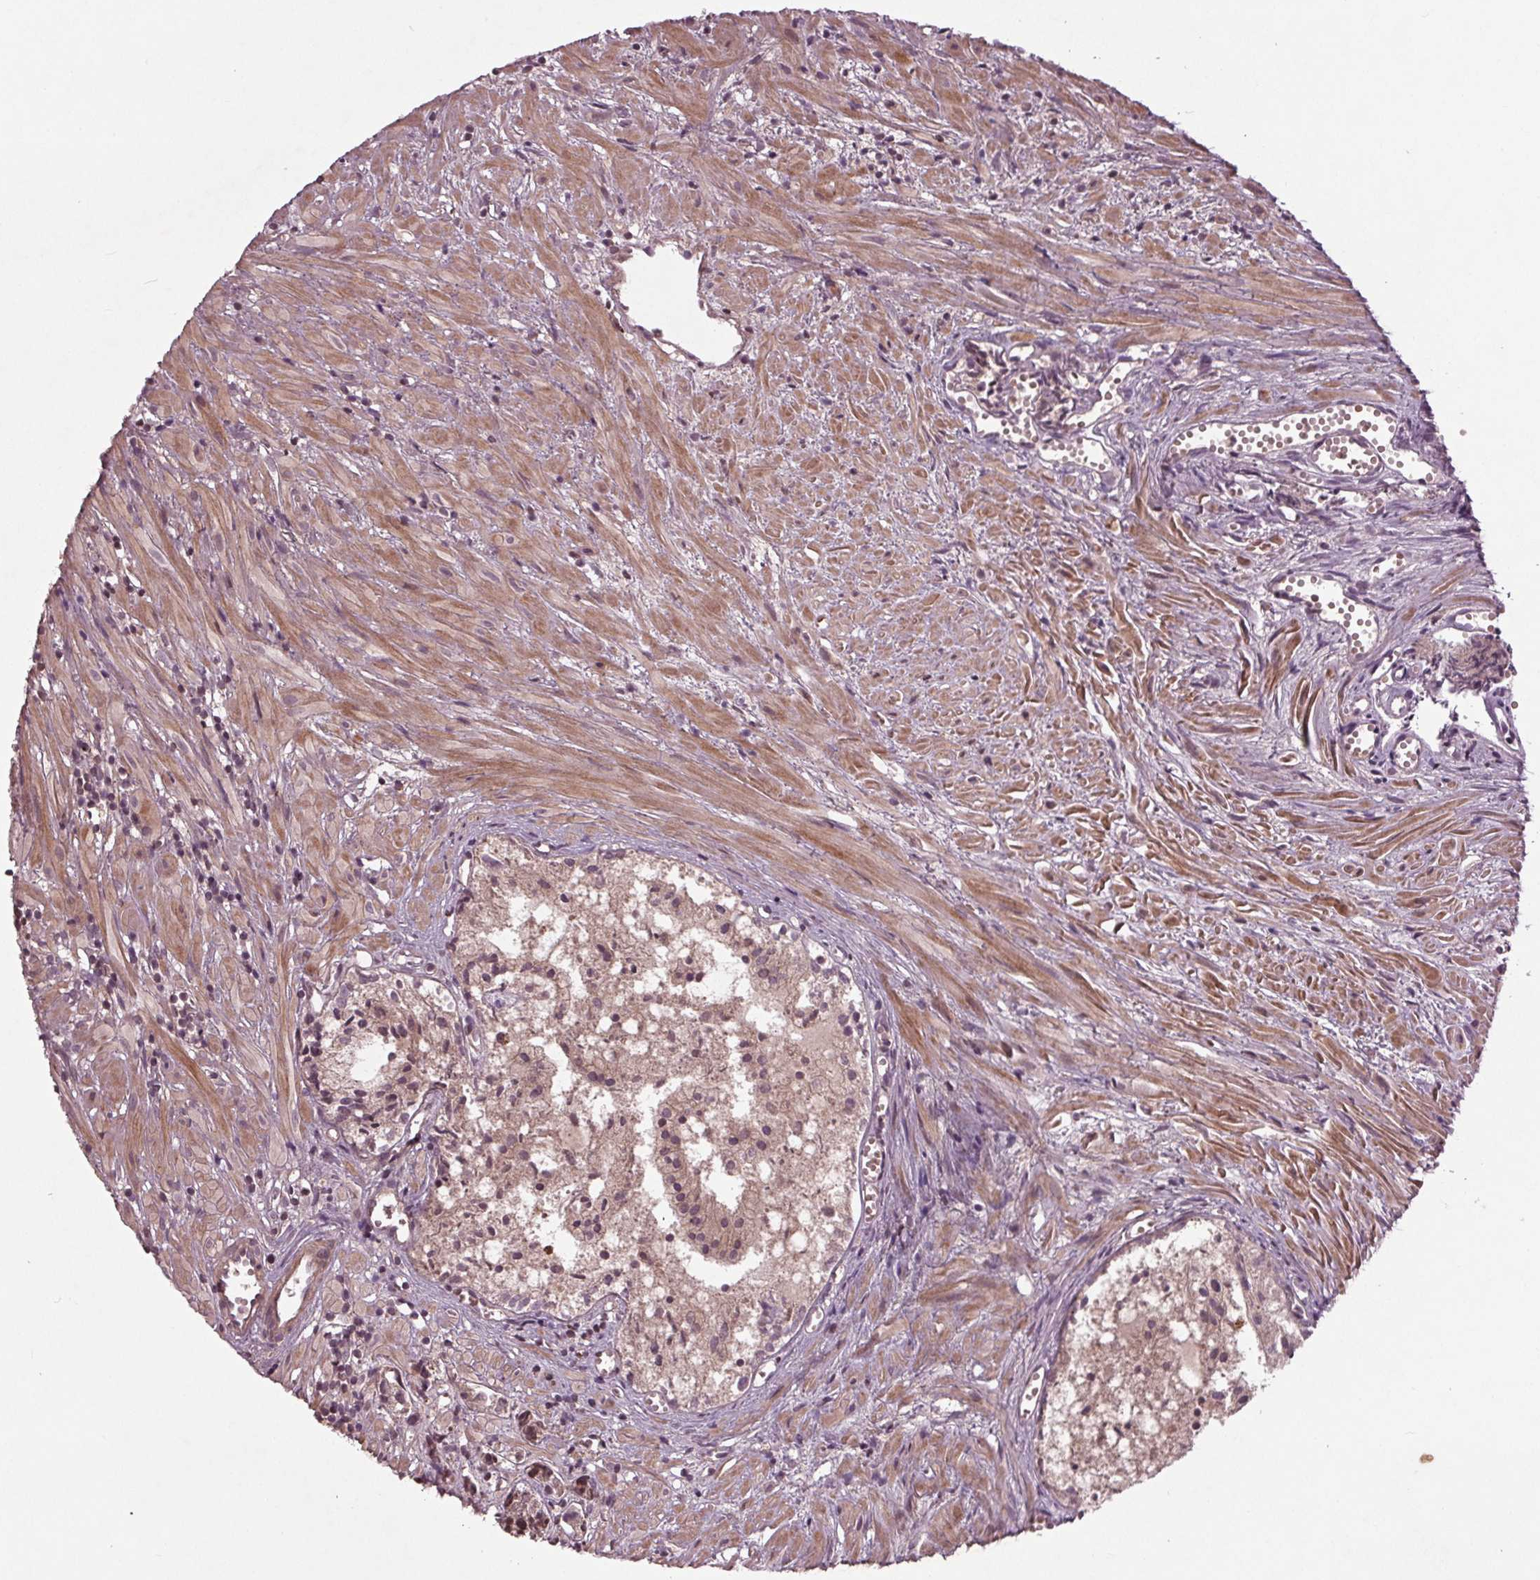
{"staining": {"intensity": "negative", "quantity": "none", "location": "none"}, "tissue": "prostate cancer", "cell_type": "Tumor cells", "image_type": "cancer", "snomed": [{"axis": "morphology", "description": "Adenocarcinoma, High grade"}, {"axis": "topography", "description": "Prostate"}], "caption": "A high-resolution micrograph shows immunohistochemistry (IHC) staining of prostate cancer, which demonstrates no significant staining in tumor cells.", "gene": "CDKL4", "patient": {"sex": "male", "age": 58}}